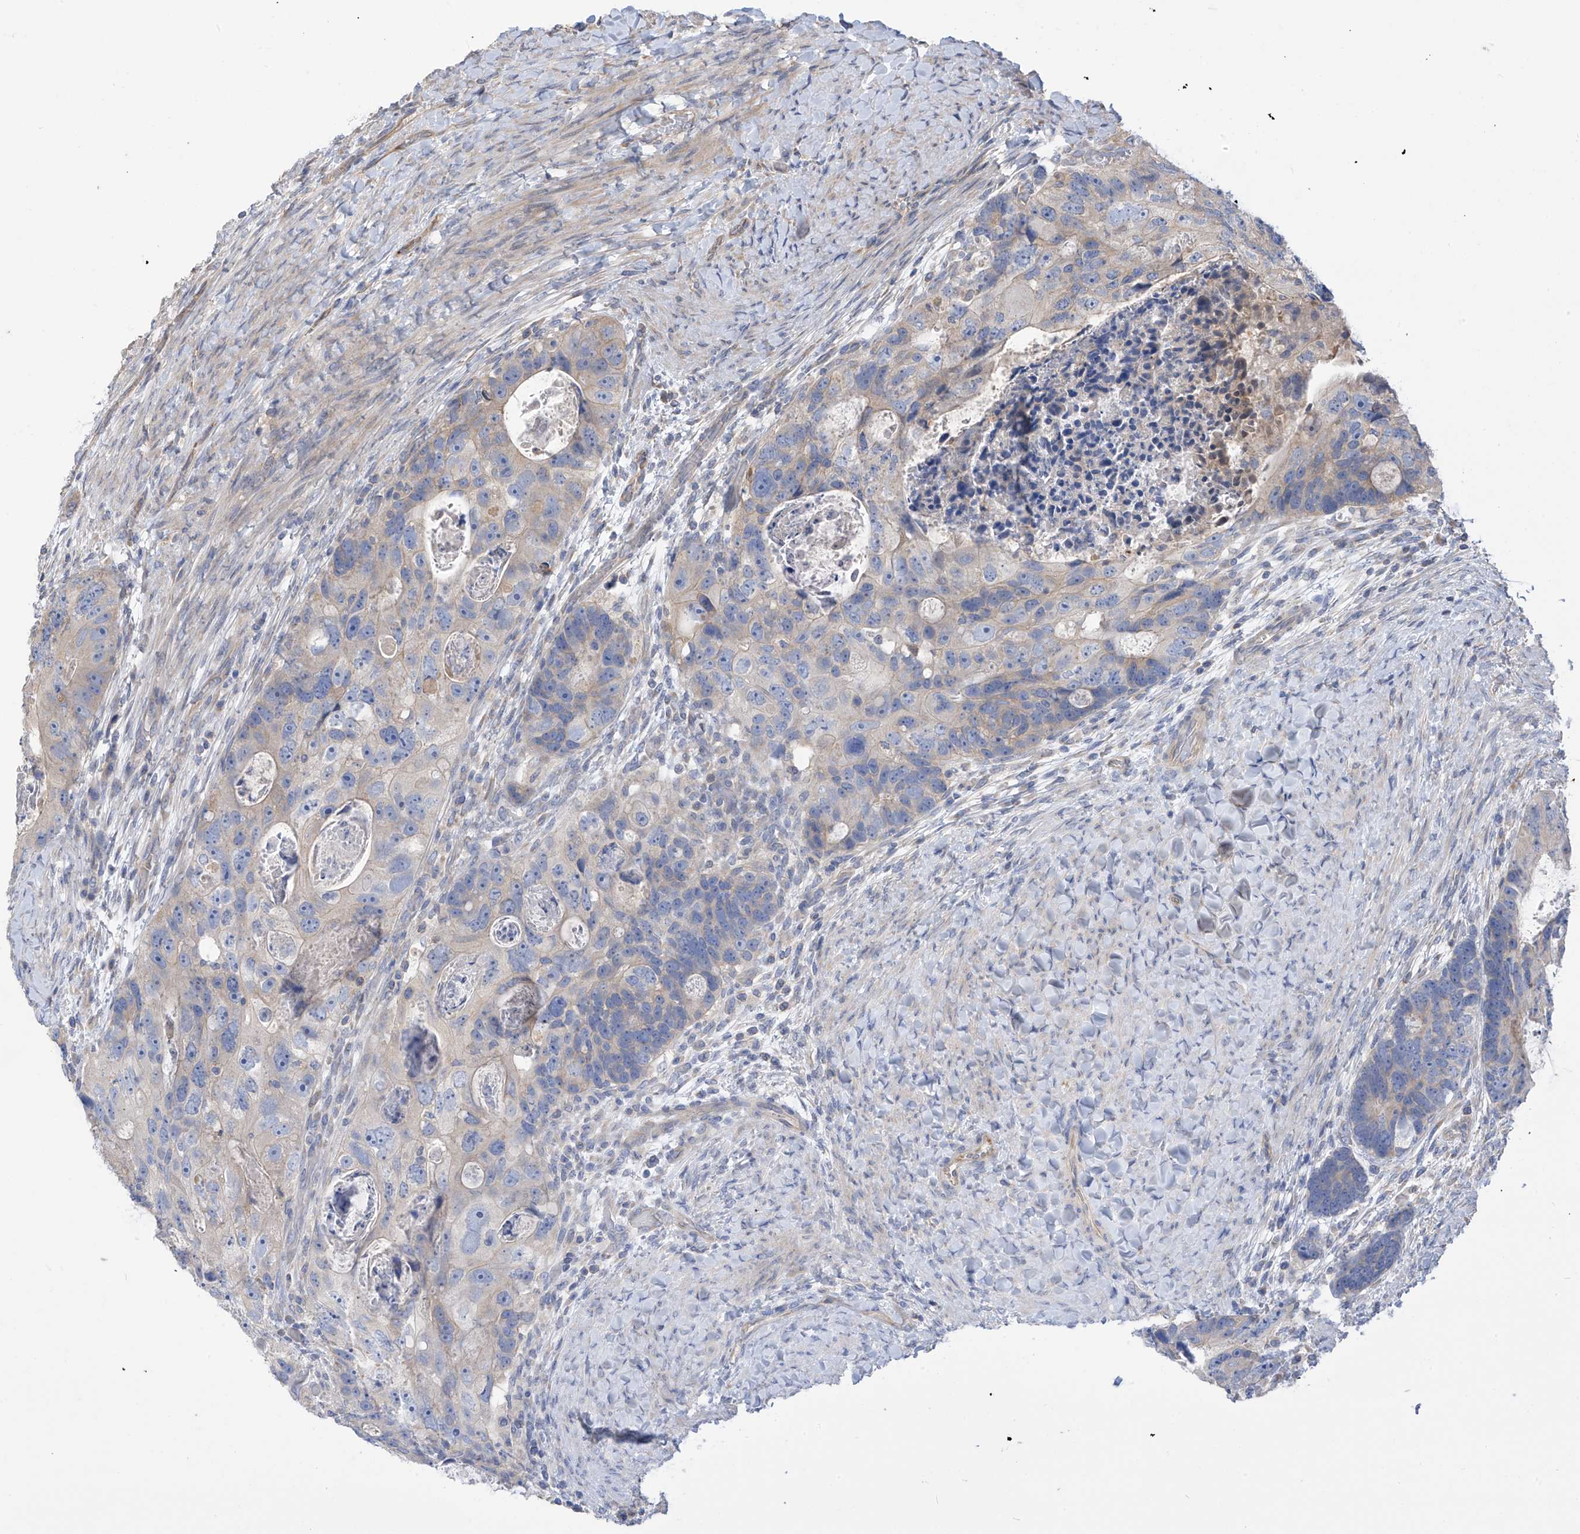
{"staining": {"intensity": "weak", "quantity": ">75%", "location": "cytoplasmic/membranous"}, "tissue": "colorectal cancer", "cell_type": "Tumor cells", "image_type": "cancer", "snomed": [{"axis": "morphology", "description": "Adenocarcinoma, NOS"}, {"axis": "topography", "description": "Rectum"}], "caption": "Tumor cells display weak cytoplasmic/membranous positivity in approximately >75% of cells in colorectal cancer (adenocarcinoma).", "gene": "PHACTR4", "patient": {"sex": "male", "age": 59}}